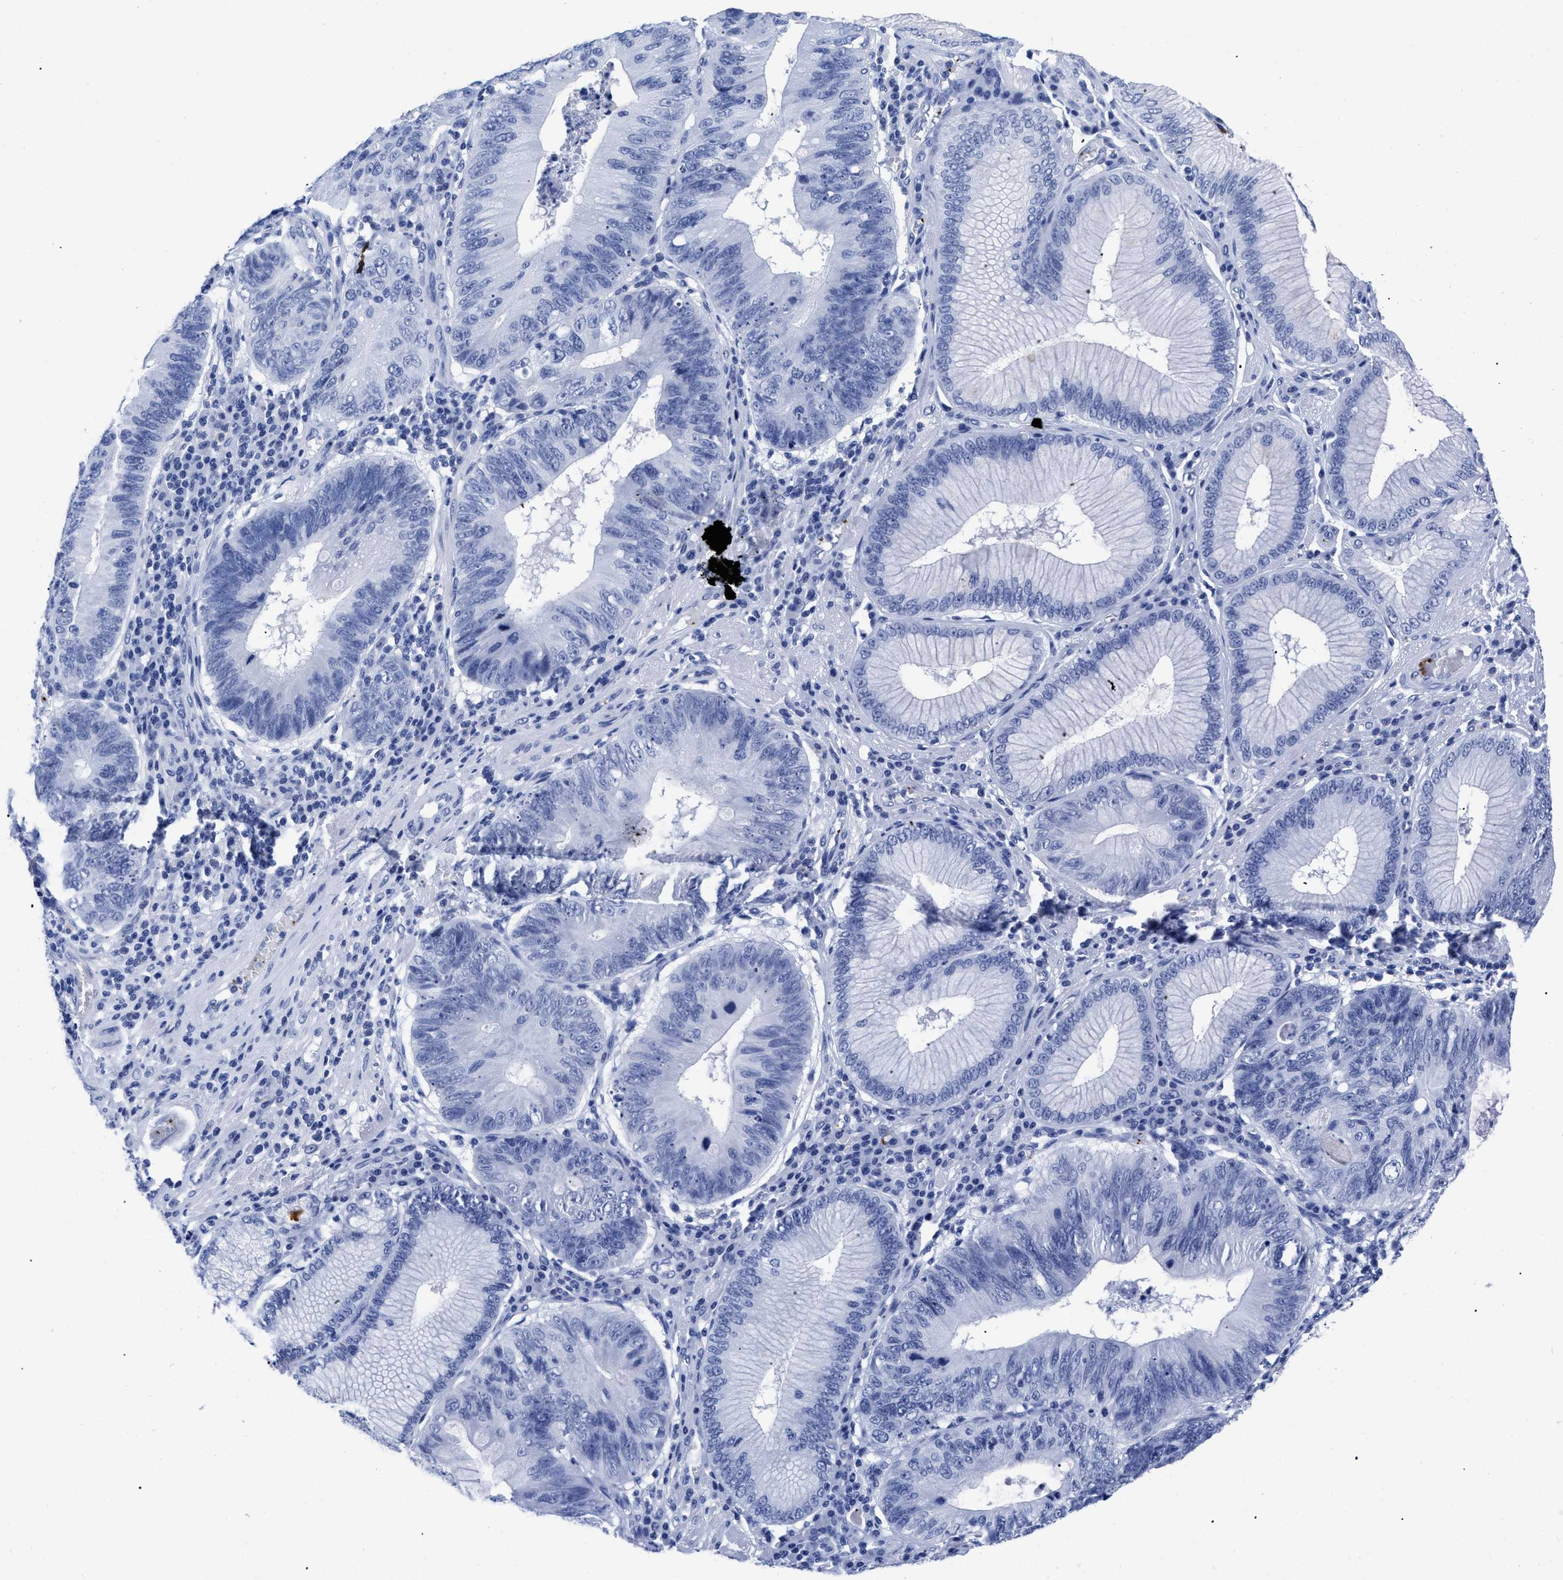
{"staining": {"intensity": "negative", "quantity": "none", "location": "none"}, "tissue": "stomach cancer", "cell_type": "Tumor cells", "image_type": "cancer", "snomed": [{"axis": "morphology", "description": "Adenocarcinoma, NOS"}, {"axis": "topography", "description": "Stomach"}], "caption": "Photomicrograph shows no significant protein positivity in tumor cells of stomach cancer.", "gene": "TREML1", "patient": {"sex": "male", "age": 59}}